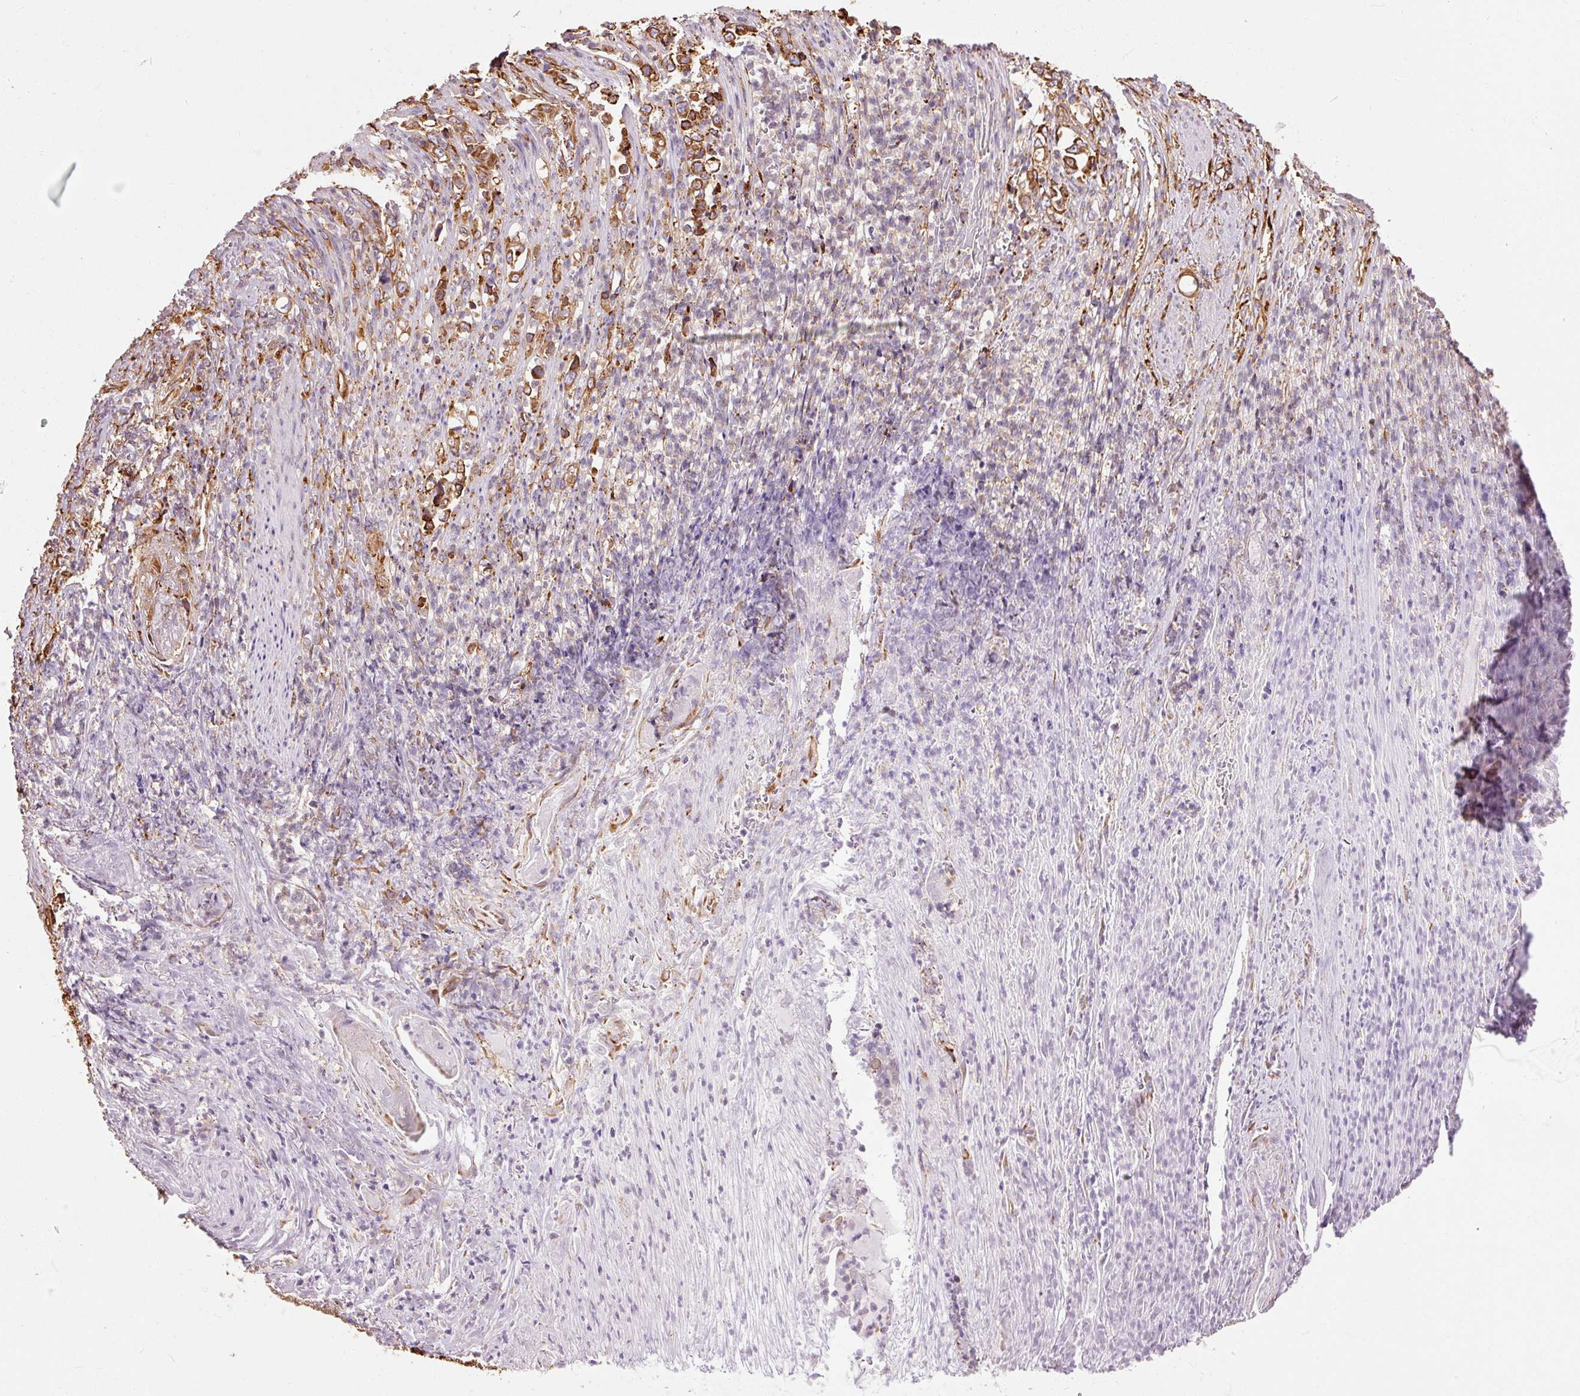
{"staining": {"intensity": "moderate", "quantity": ">75%", "location": "cytoplasmic/membranous"}, "tissue": "stomach cancer", "cell_type": "Tumor cells", "image_type": "cancer", "snomed": [{"axis": "morphology", "description": "Normal tissue, NOS"}, {"axis": "morphology", "description": "Adenocarcinoma, NOS"}, {"axis": "topography", "description": "Stomach"}], "caption": "Immunohistochemical staining of adenocarcinoma (stomach) reveals medium levels of moderate cytoplasmic/membranous protein staining in about >75% of tumor cells. Ihc stains the protein in brown and the nuclei are stained blue.", "gene": "KLC1", "patient": {"sex": "female", "age": 79}}